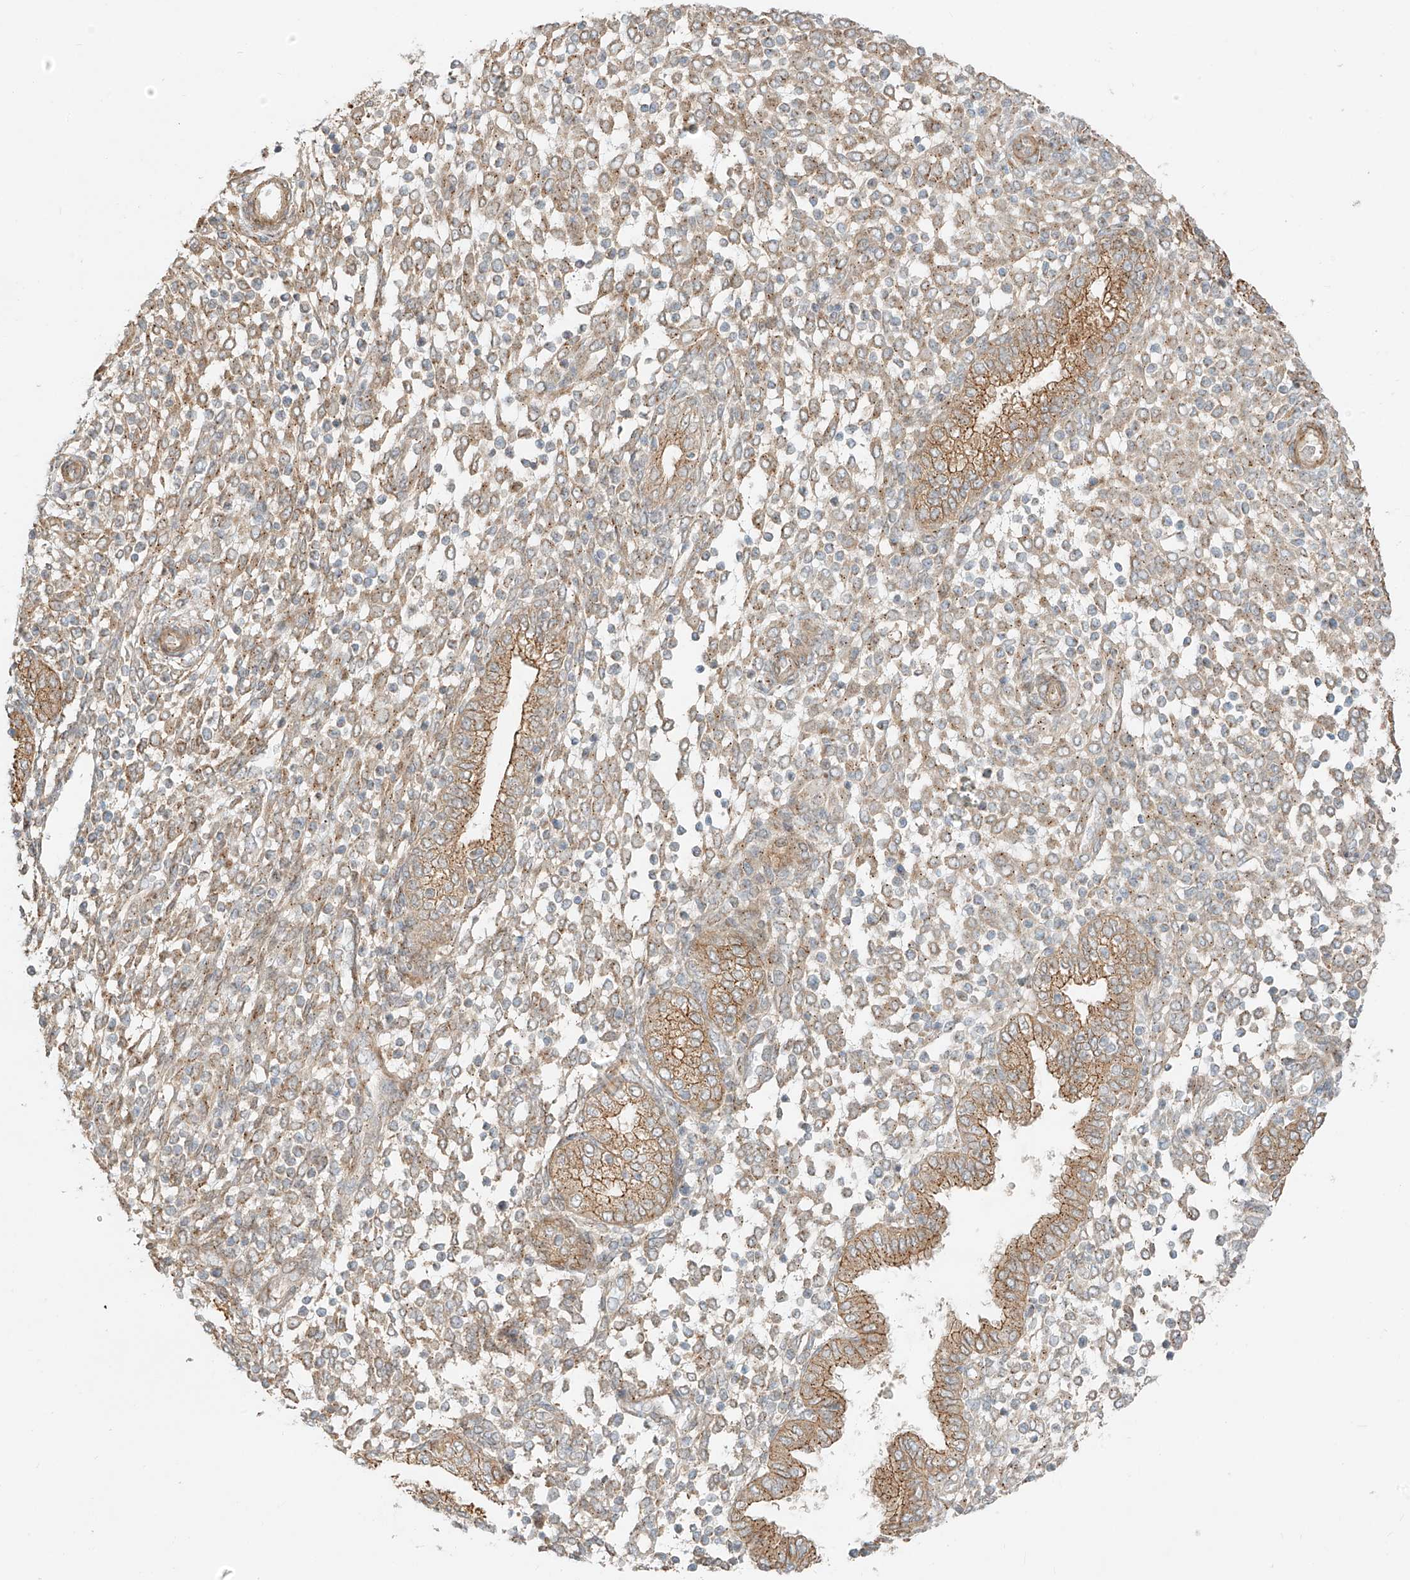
{"staining": {"intensity": "weak", "quantity": ">75%", "location": "cytoplasmic/membranous"}, "tissue": "endometrium", "cell_type": "Cells in endometrial stroma", "image_type": "normal", "snomed": [{"axis": "morphology", "description": "Normal tissue, NOS"}, {"axis": "topography", "description": "Endometrium"}], "caption": "Endometrium stained for a protein reveals weak cytoplasmic/membranous positivity in cells in endometrial stroma. (DAB (3,3'-diaminobenzidine) IHC with brightfield microscopy, high magnification).", "gene": "ZNF287", "patient": {"sex": "female", "age": 53}}